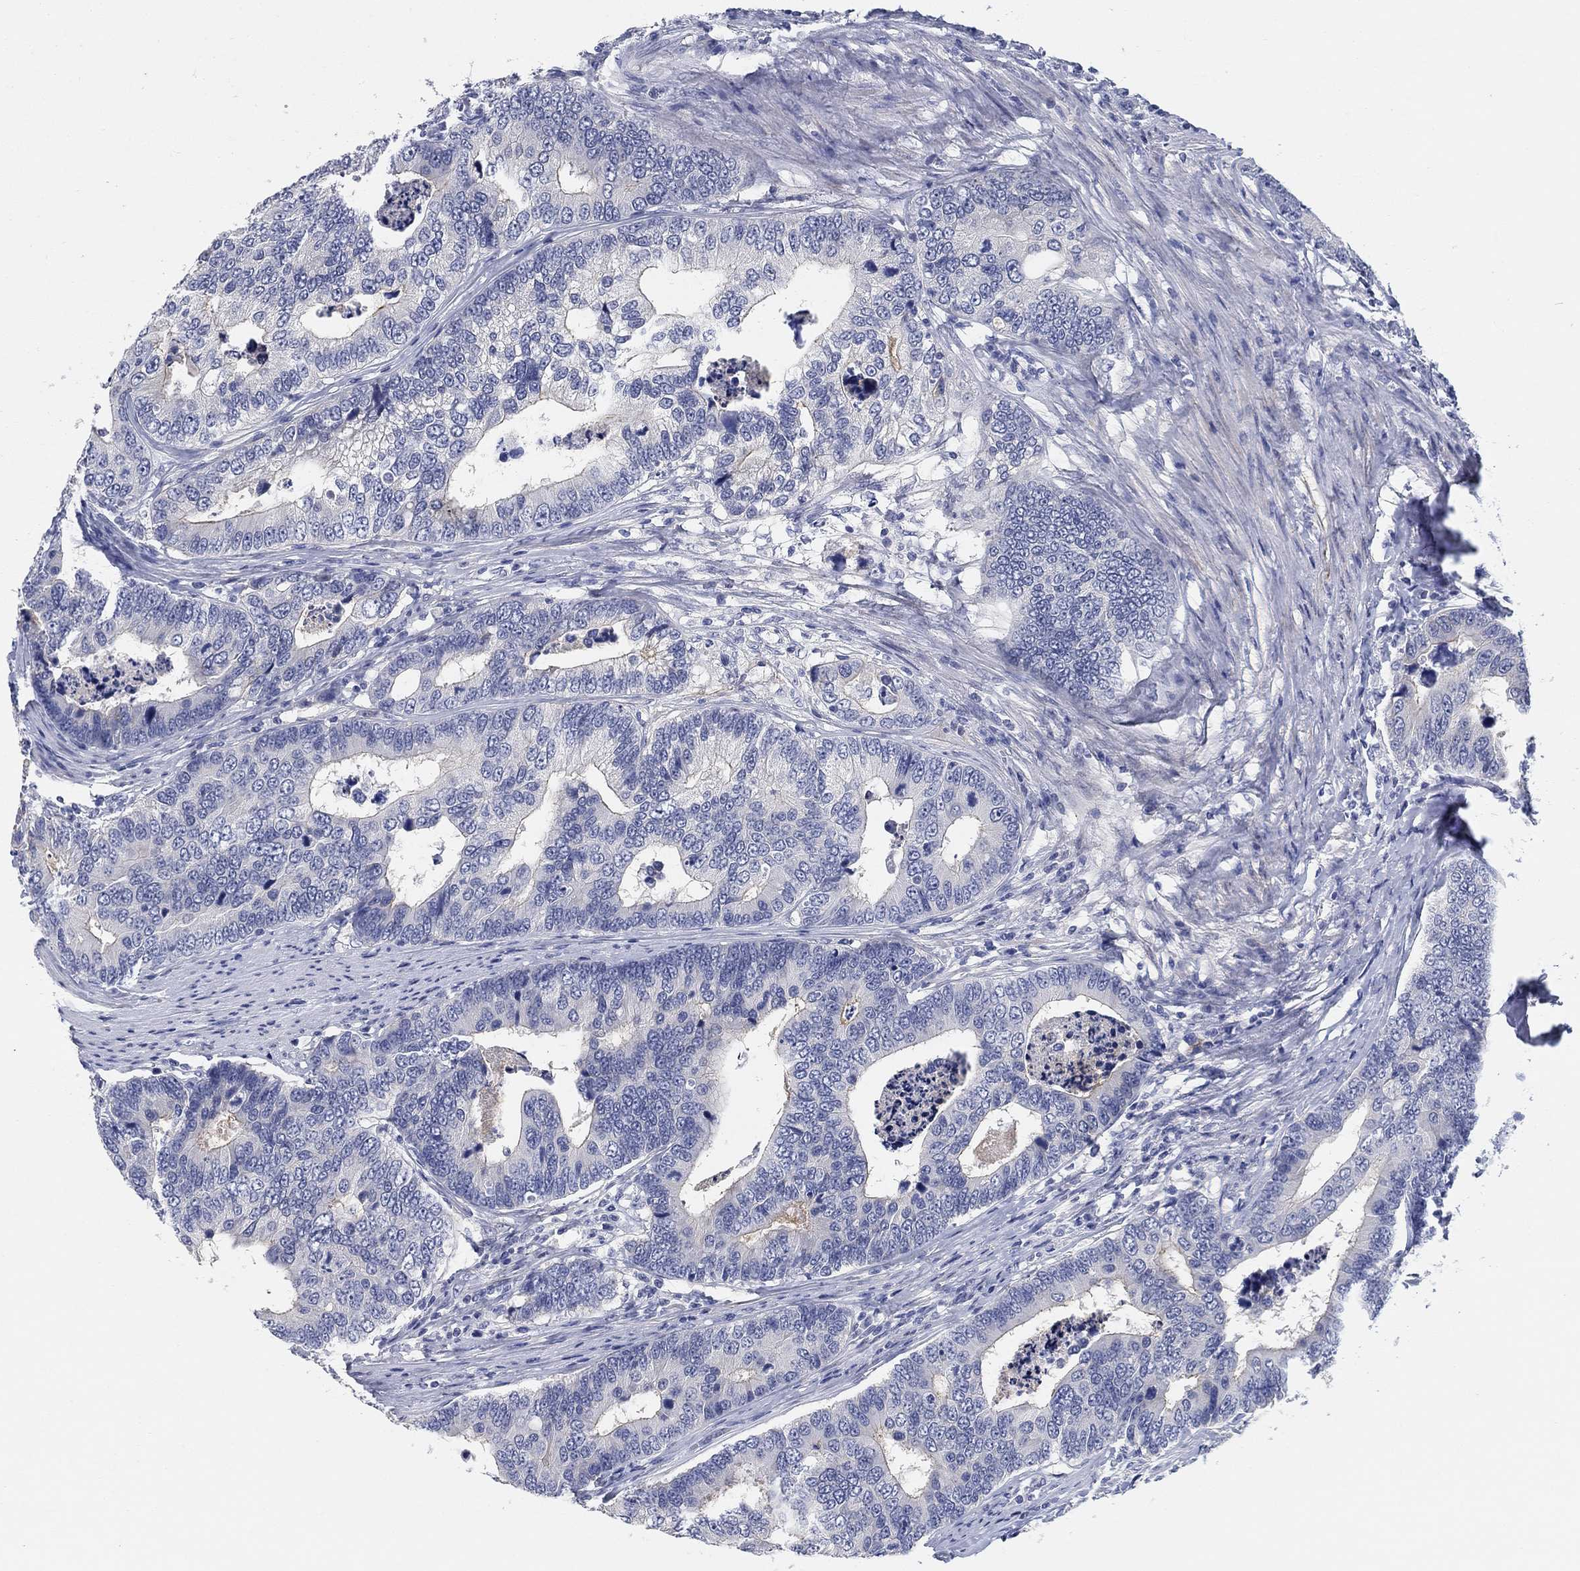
{"staining": {"intensity": "weak", "quantity": "25%-75%", "location": "cytoplasmic/membranous"}, "tissue": "colorectal cancer", "cell_type": "Tumor cells", "image_type": "cancer", "snomed": [{"axis": "morphology", "description": "Adenocarcinoma, NOS"}, {"axis": "topography", "description": "Colon"}], "caption": "The histopathology image demonstrates a brown stain indicating the presence of a protein in the cytoplasmic/membranous of tumor cells in colorectal adenocarcinoma. The protein is stained brown, and the nuclei are stained in blue (DAB IHC with brightfield microscopy, high magnification).", "gene": "CLUL1", "patient": {"sex": "female", "age": 72}}